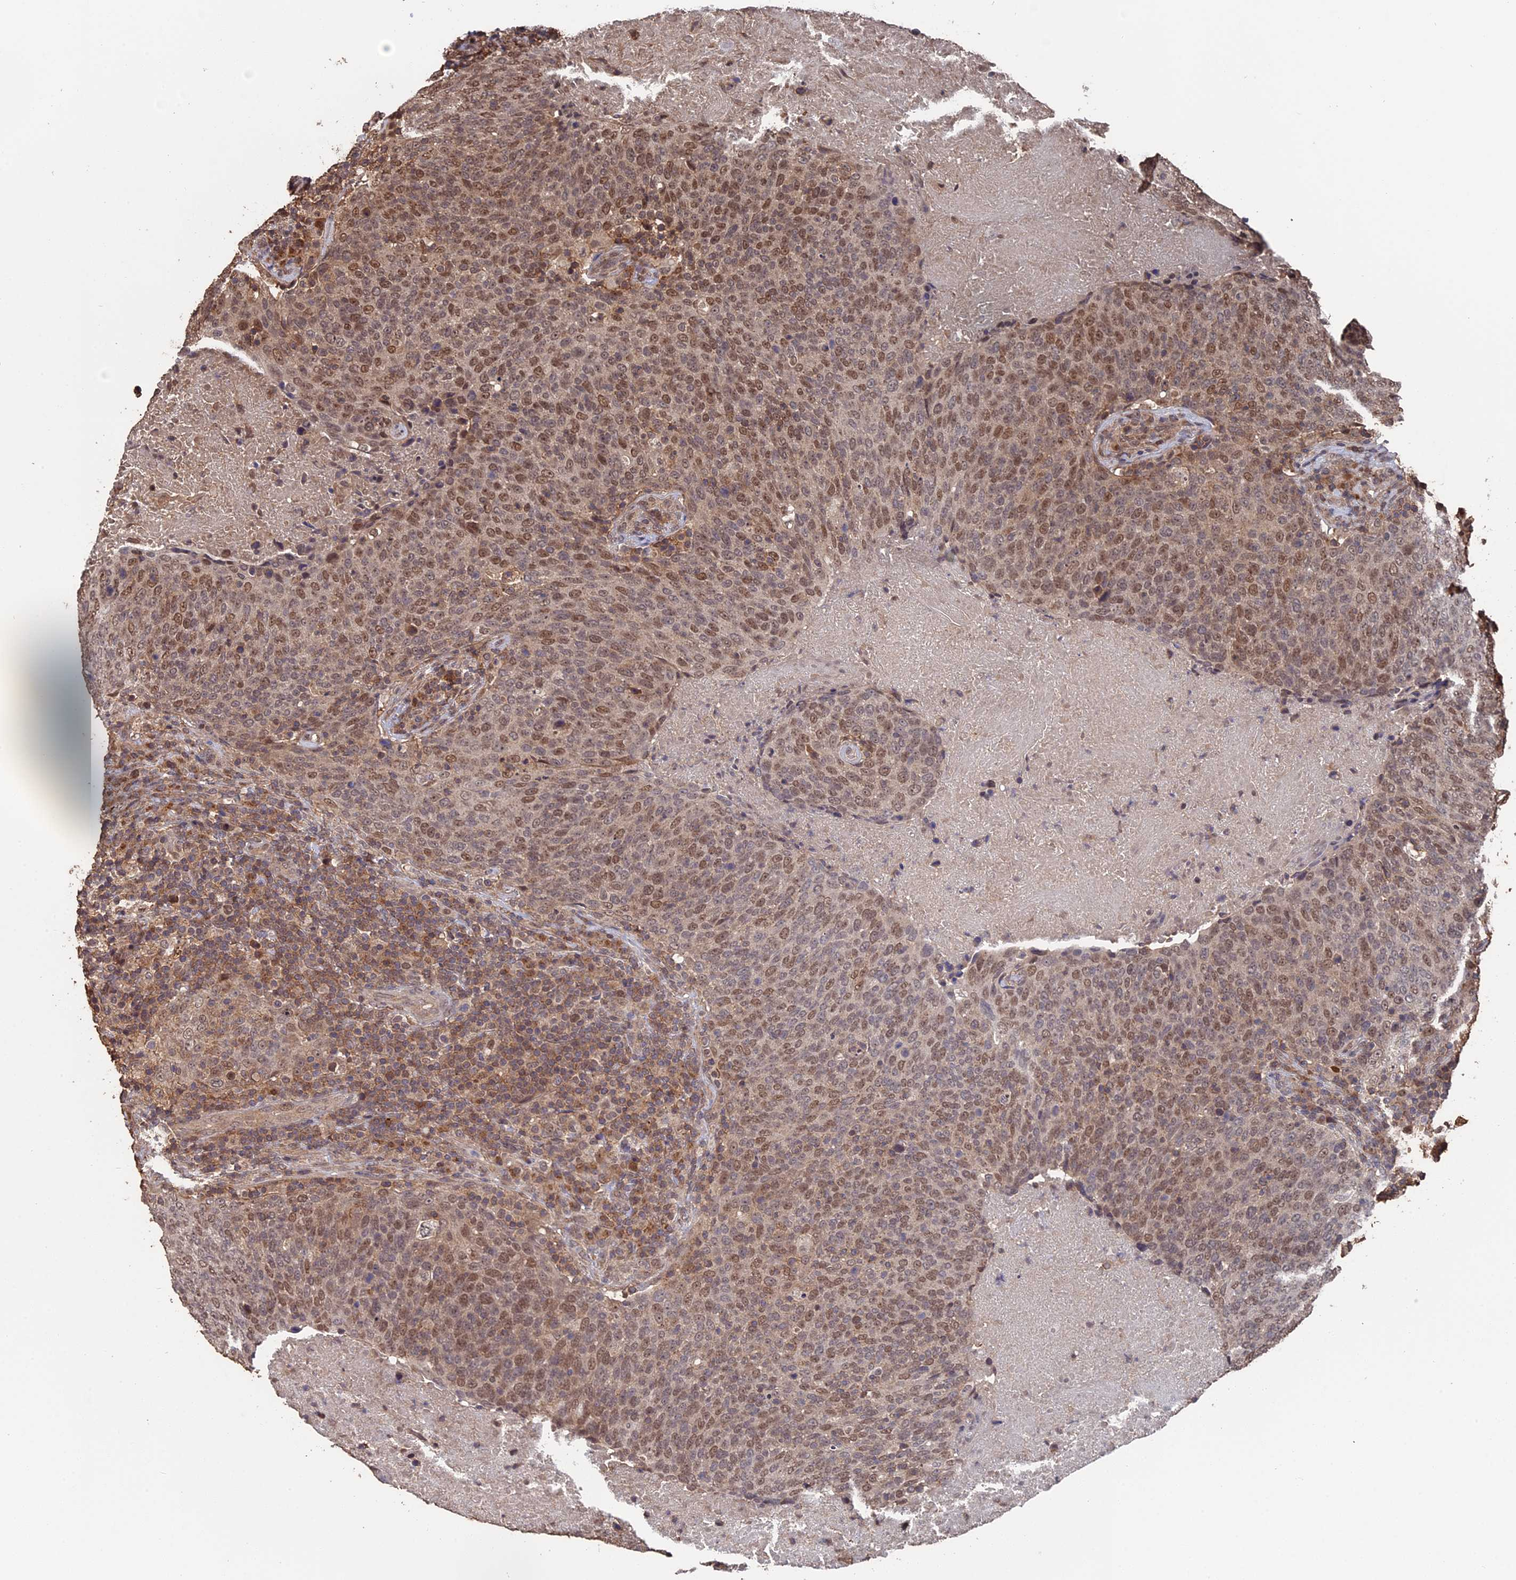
{"staining": {"intensity": "moderate", "quantity": ">75%", "location": "nuclear"}, "tissue": "head and neck cancer", "cell_type": "Tumor cells", "image_type": "cancer", "snomed": [{"axis": "morphology", "description": "Squamous cell carcinoma, NOS"}, {"axis": "morphology", "description": "Squamous cell carcinoma, metastatic, NOS"}, {"axis": "topography", "description": "Lymph node"}, {"axis": "topography", "description": "Head-Neck"}], "caption": "Human head and neck cancer stained with a protein marker demonstrates moderate staining in tumor cells.", "gene": "MYBL2", "patient": {"sex": "male", "age": 62}}